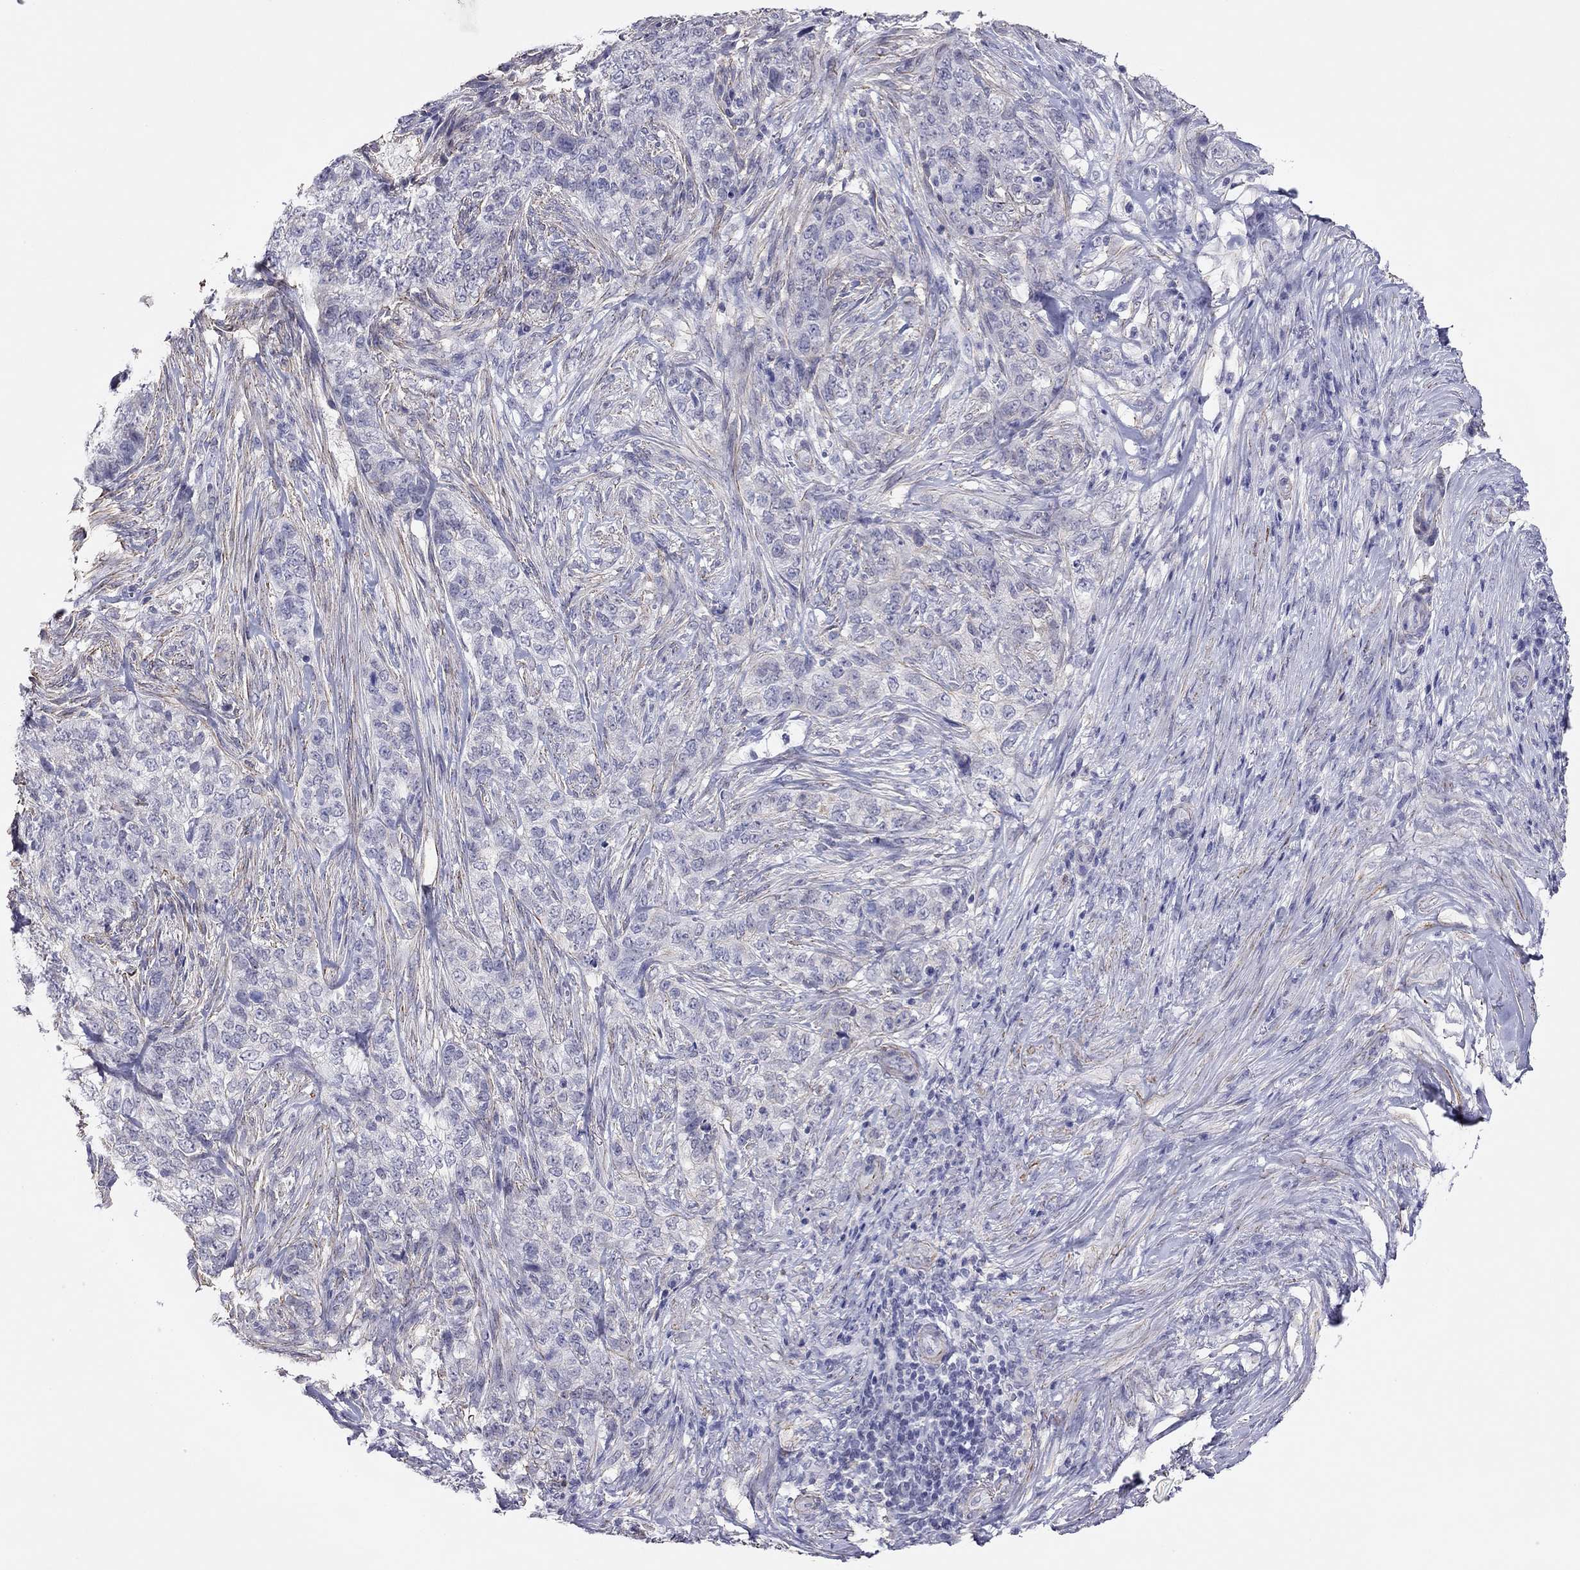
{"staining": {"intensity": "negative", "quantity": "none", "location": "none"}, "tissue": "skin cancer", "cell_type": "Tumor cells", "image_type": "cancer", "snomed": [{"axis": "morphology", "description": "Basal cell carcinoma"}, {"axis": "topography", "description": "Skin"}], "caption": "Tumor cells are negative for brown protein staining in skin basal cell carcinoma.", "gene": "MYMX", "patient": {"sex": "female", "age": 69}}